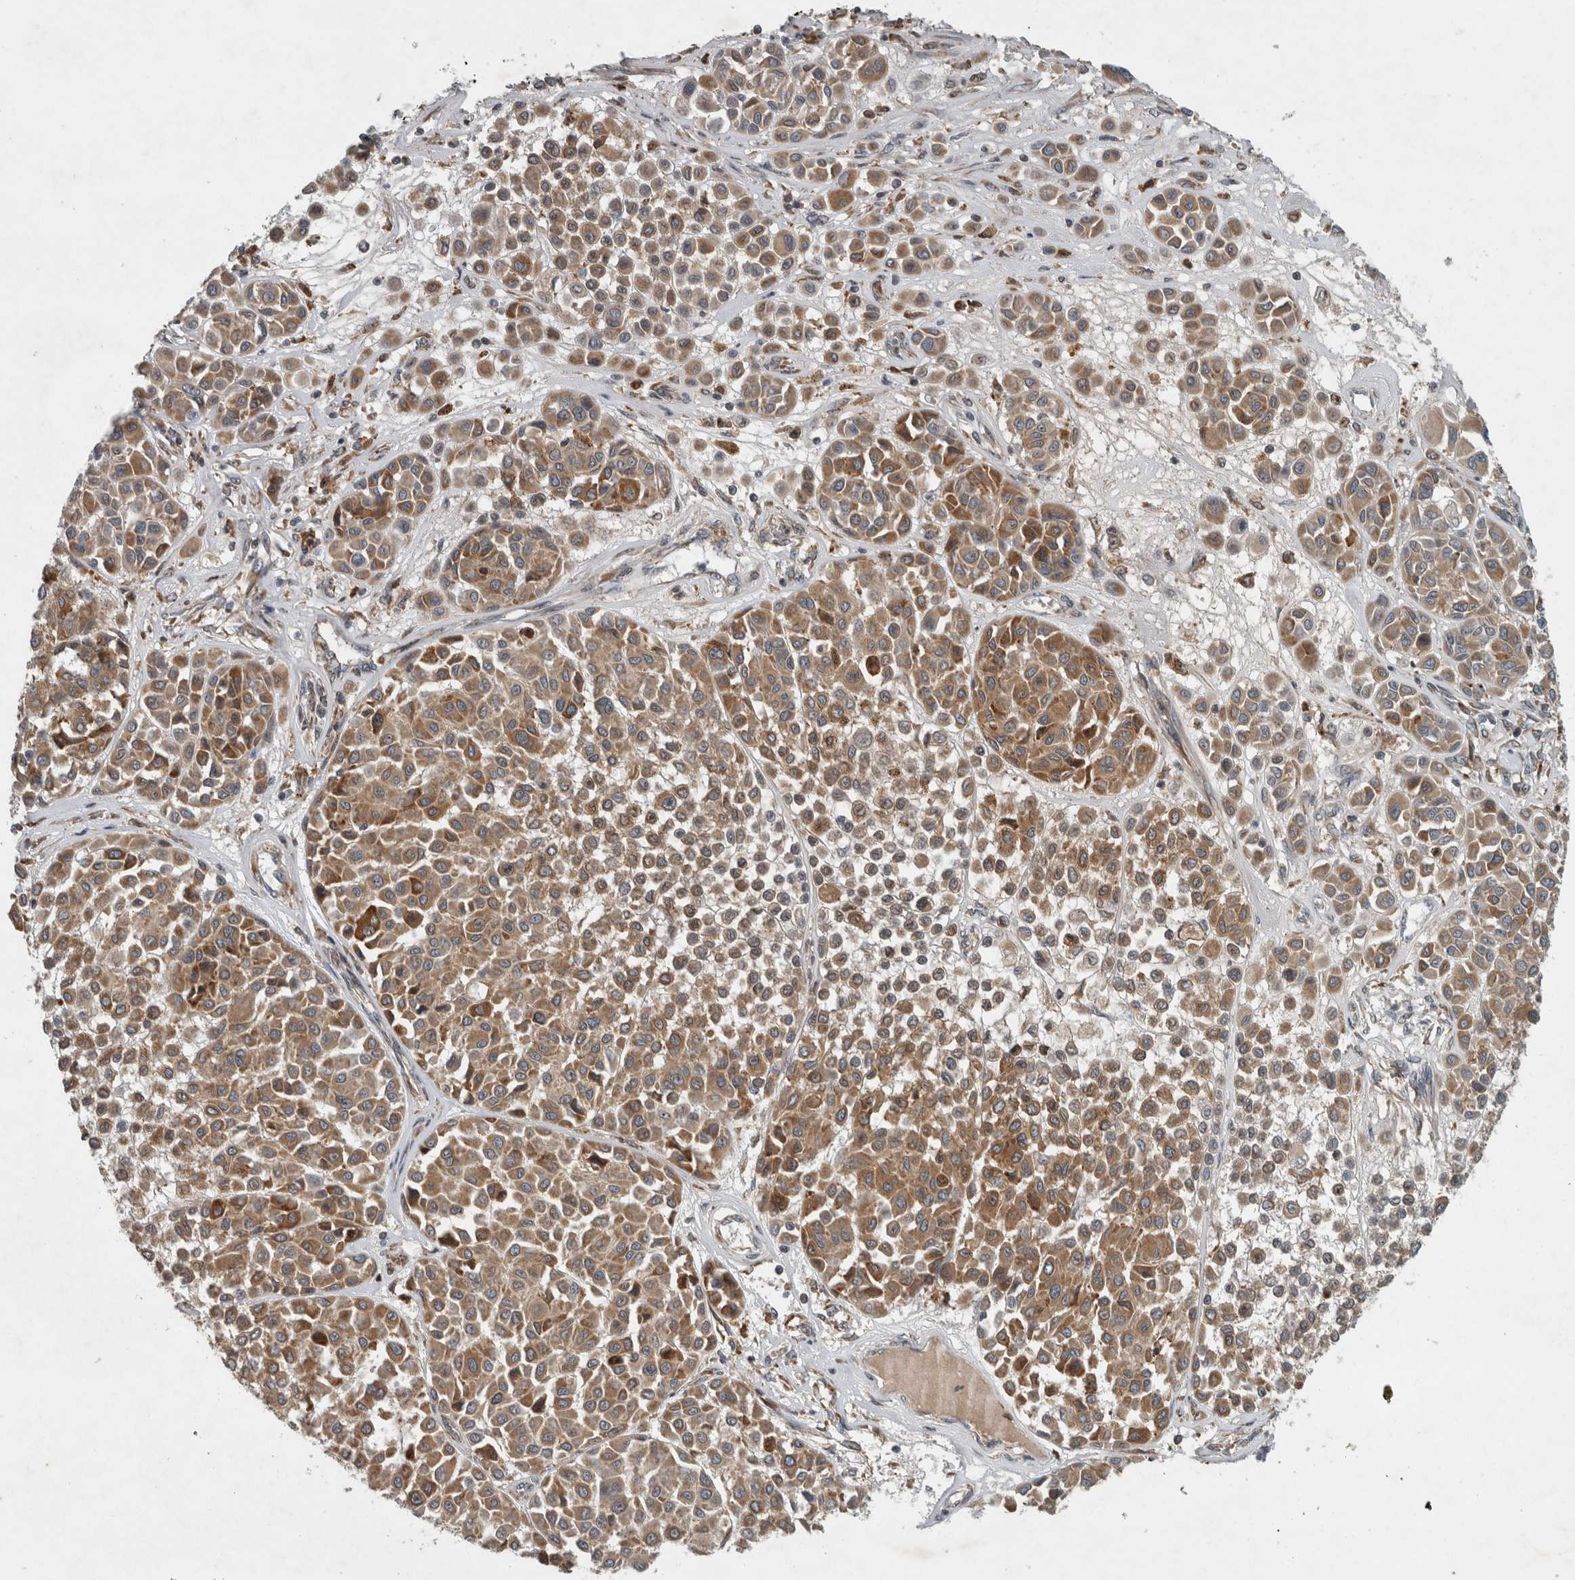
{"staining": {"intensity": "moderate", "quantity": ">75%", "location": "cytoplasmic/membranous"}, "tissue": "melanoma", "cell_type": "Tumor cells", "image_type": "cancer", "snomed": [{"axis": "morphology", "description": "Malignant melanoma, Metastatic site"}, {"axis": "topography", "description": "Soft tissue"}], "caption": "About >75% of tumor cells in human malignant melanoma (metastatic site) exhibit moderate cytoplasmic/membranous protein staining as visualized by brown immunohistochemical staining.", "gene": "GPR137B", "patient": {"sex": "male", "age": 41}}